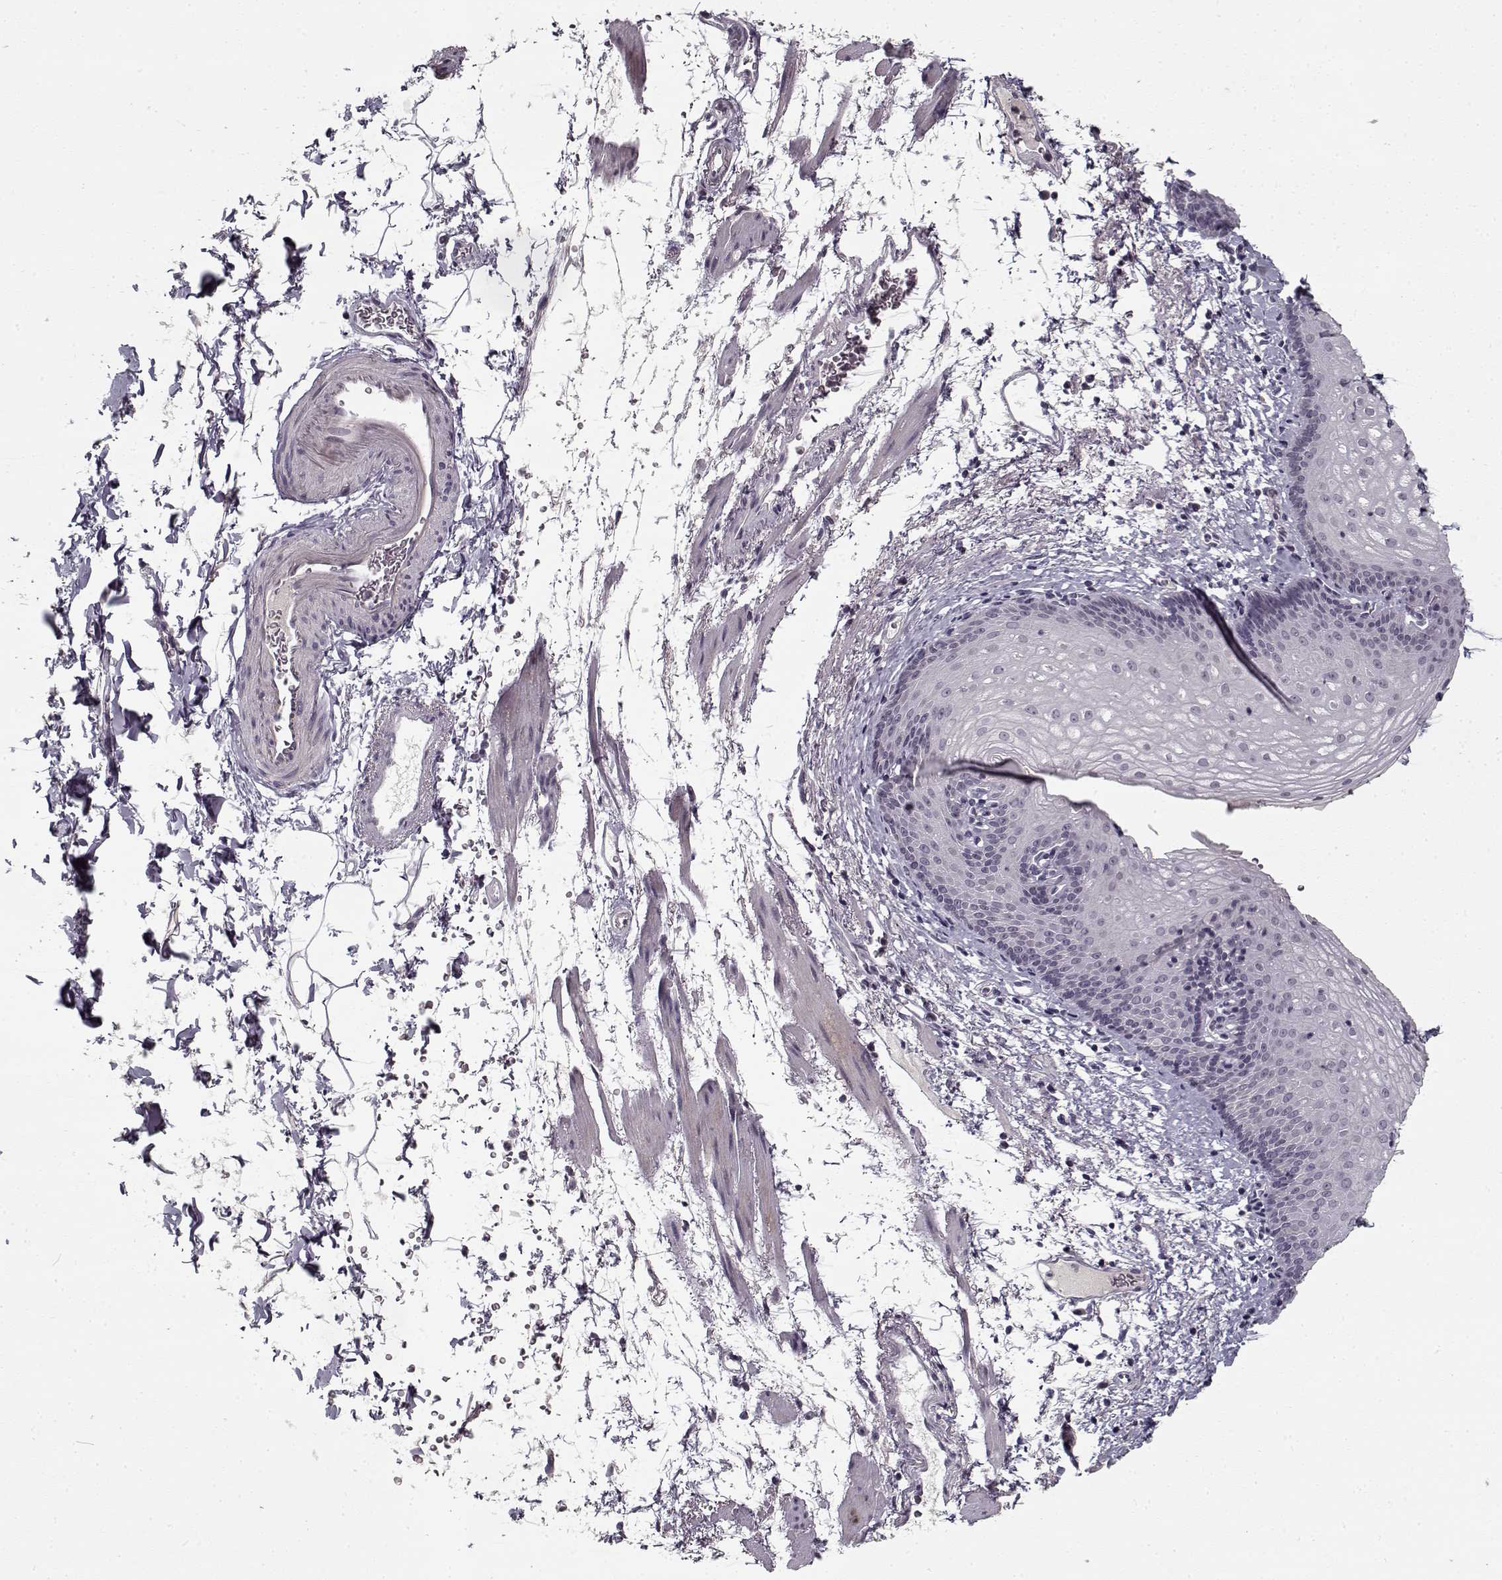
{"staining": {"intensity": "negative", "quantity": "none", "location": "none"}, "tissue": "esophagus", "cell_type": "Squamous epithelial cells", "image_type": "normal", "snomed": [{"axis": "morphology", "description": "Normal tissue, NOS"}, {"axis": "topography", "description": "Esophagus"}], "caption": "A high-resolution photomicrograph shows immunohistochemistry (IHC) staining of benign esophagus, which exhibits no significant staining in squamous epithelial cells. (DAB immunohistochemistry (IHC) visualized using brightfield microscopy, high magnification).", "gene": "LAMA2", "patient": {"sex": "female", "age": 64}}